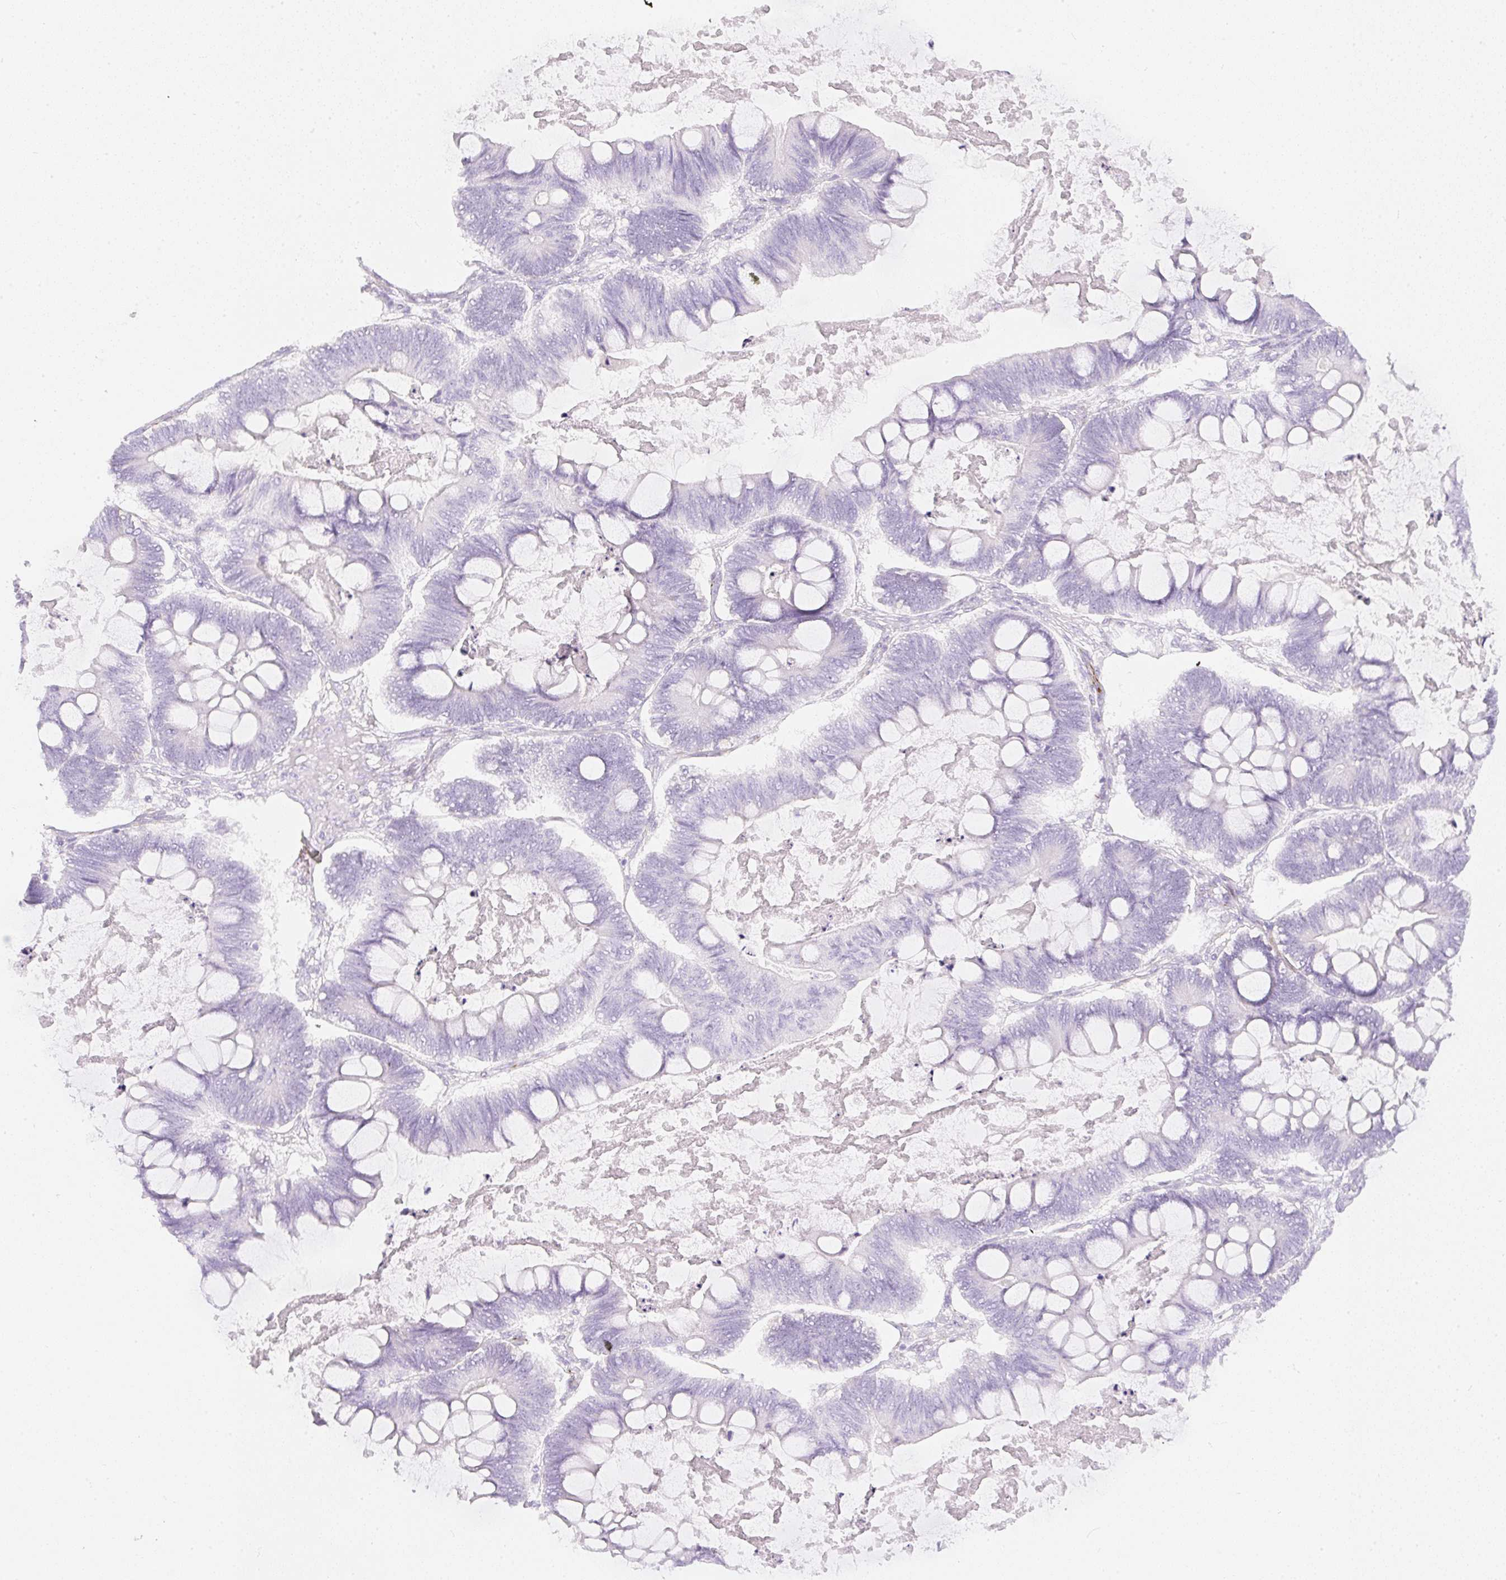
{"staining": {"intensity": "negative", "quantity": "none", "location": "none"}, "tissue": "ovarian cancer", "cell_type": "Tumor cells", "image_type": "cancer", "snomed": [{"axis": "morphology", "description": "Cystadenocarcinoma, mucinous, NOS"}, {"axis": "topography", "description": "Ovary"}], "caption": "Immunohistochemical staining of mucinous cystadenocarcinoma (ovarian) reveals no significant staining in tumor cells.", "gene": "ZNF689", "patient": {"sex": "female", "age": 61}}